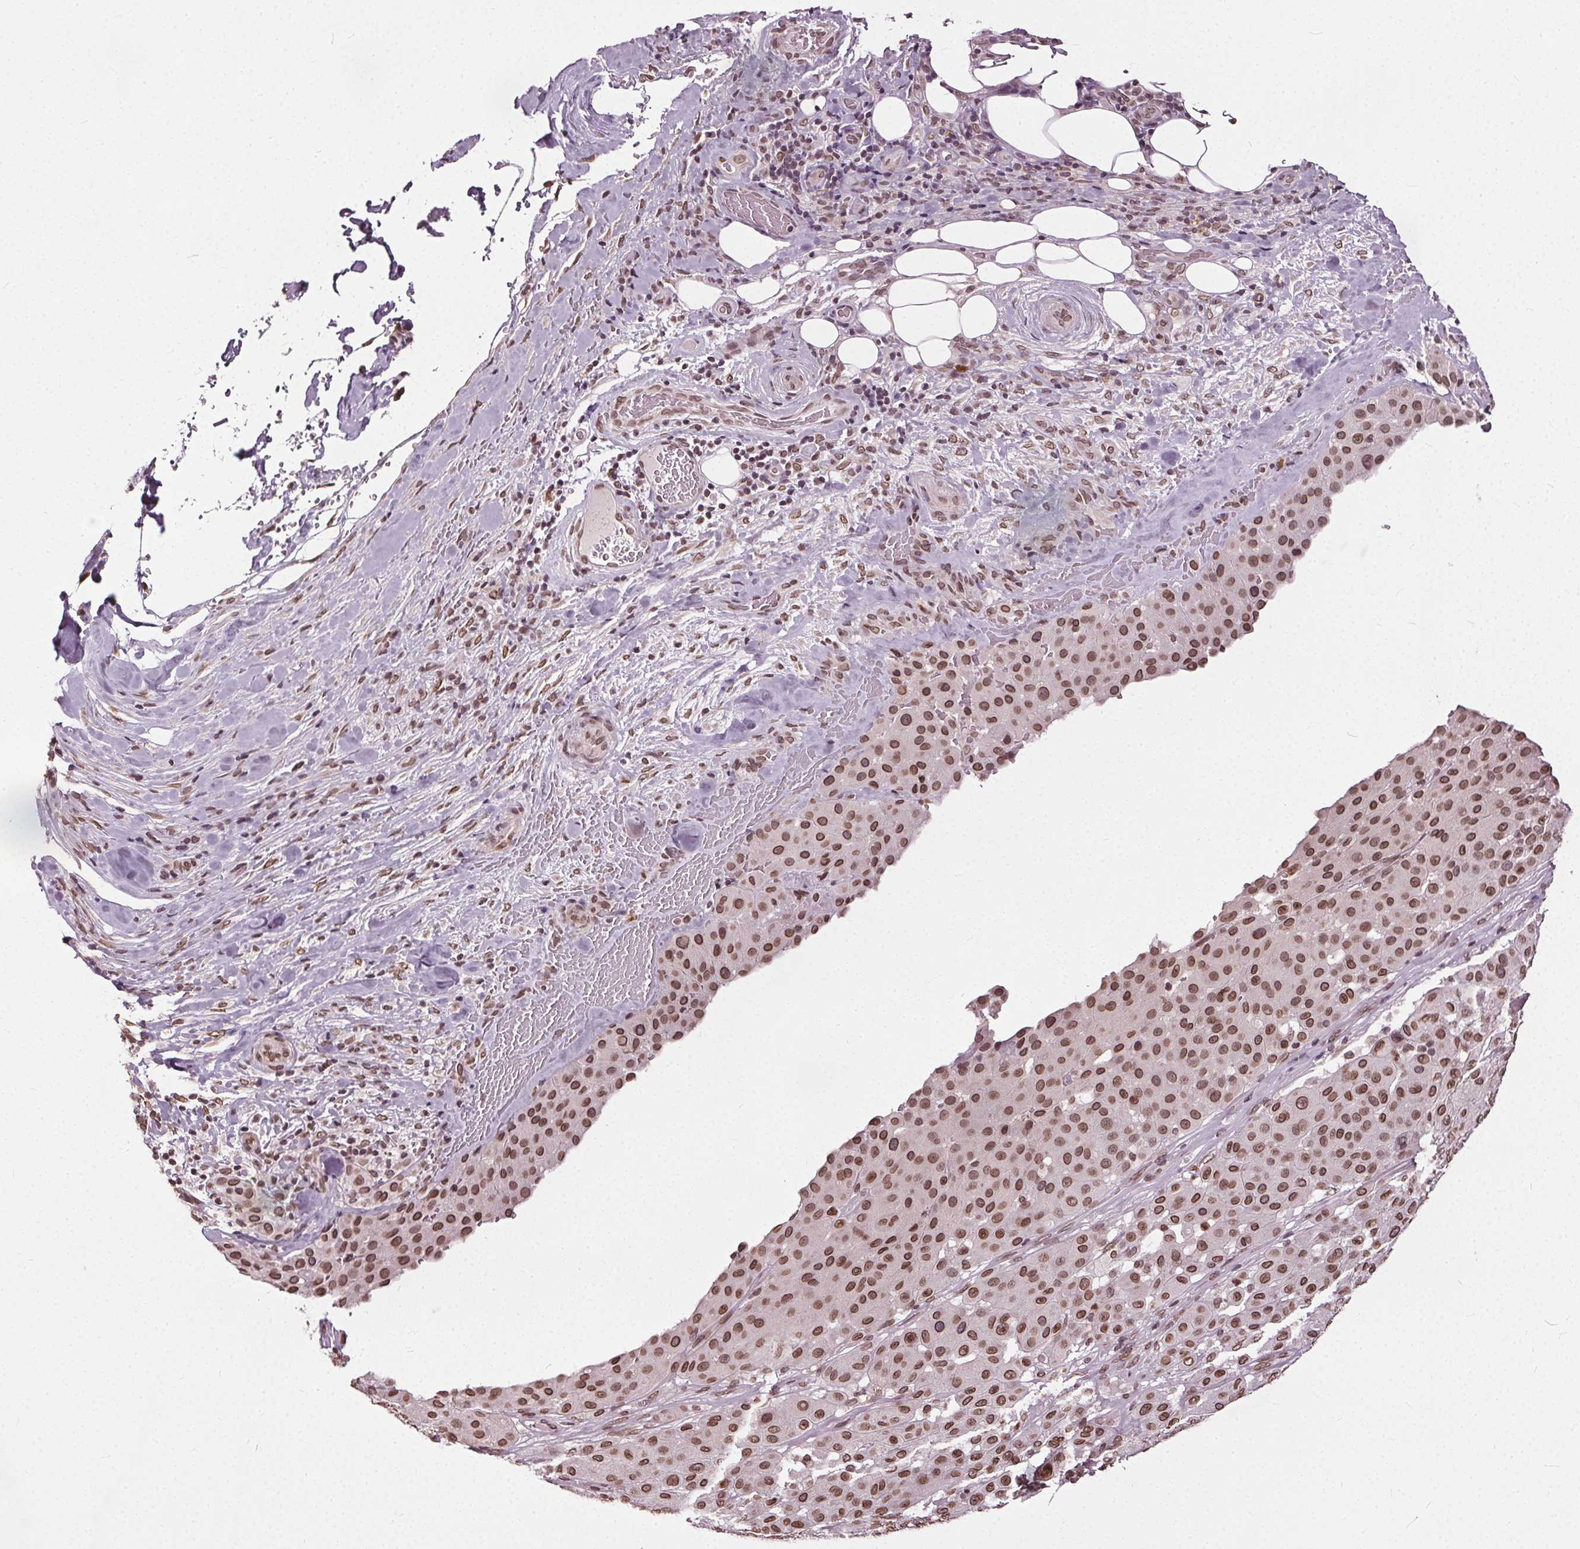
{"staining": {"intensity": "moderate", "quantity": ">75%", "location": "cytoplasmic/membranous,nuclear"}, "tissue": "melanoma", "cell_type": "Tumor cells", "image_type": "cancer", "snomed": [{"axis": "morphology", "description": "Malignant melanoma, Metastatic site"}, {"axis": "topography", "description": "Smooth muscle"}], "caption": "An image of malignant melanoma (metastatic site) stained for a protein shows moderate cytoplasmic/membranous and nuclear brown staining in tumor cells.", "gene": "TTC39C", "patient": {"sex": "male", "age": 41}}